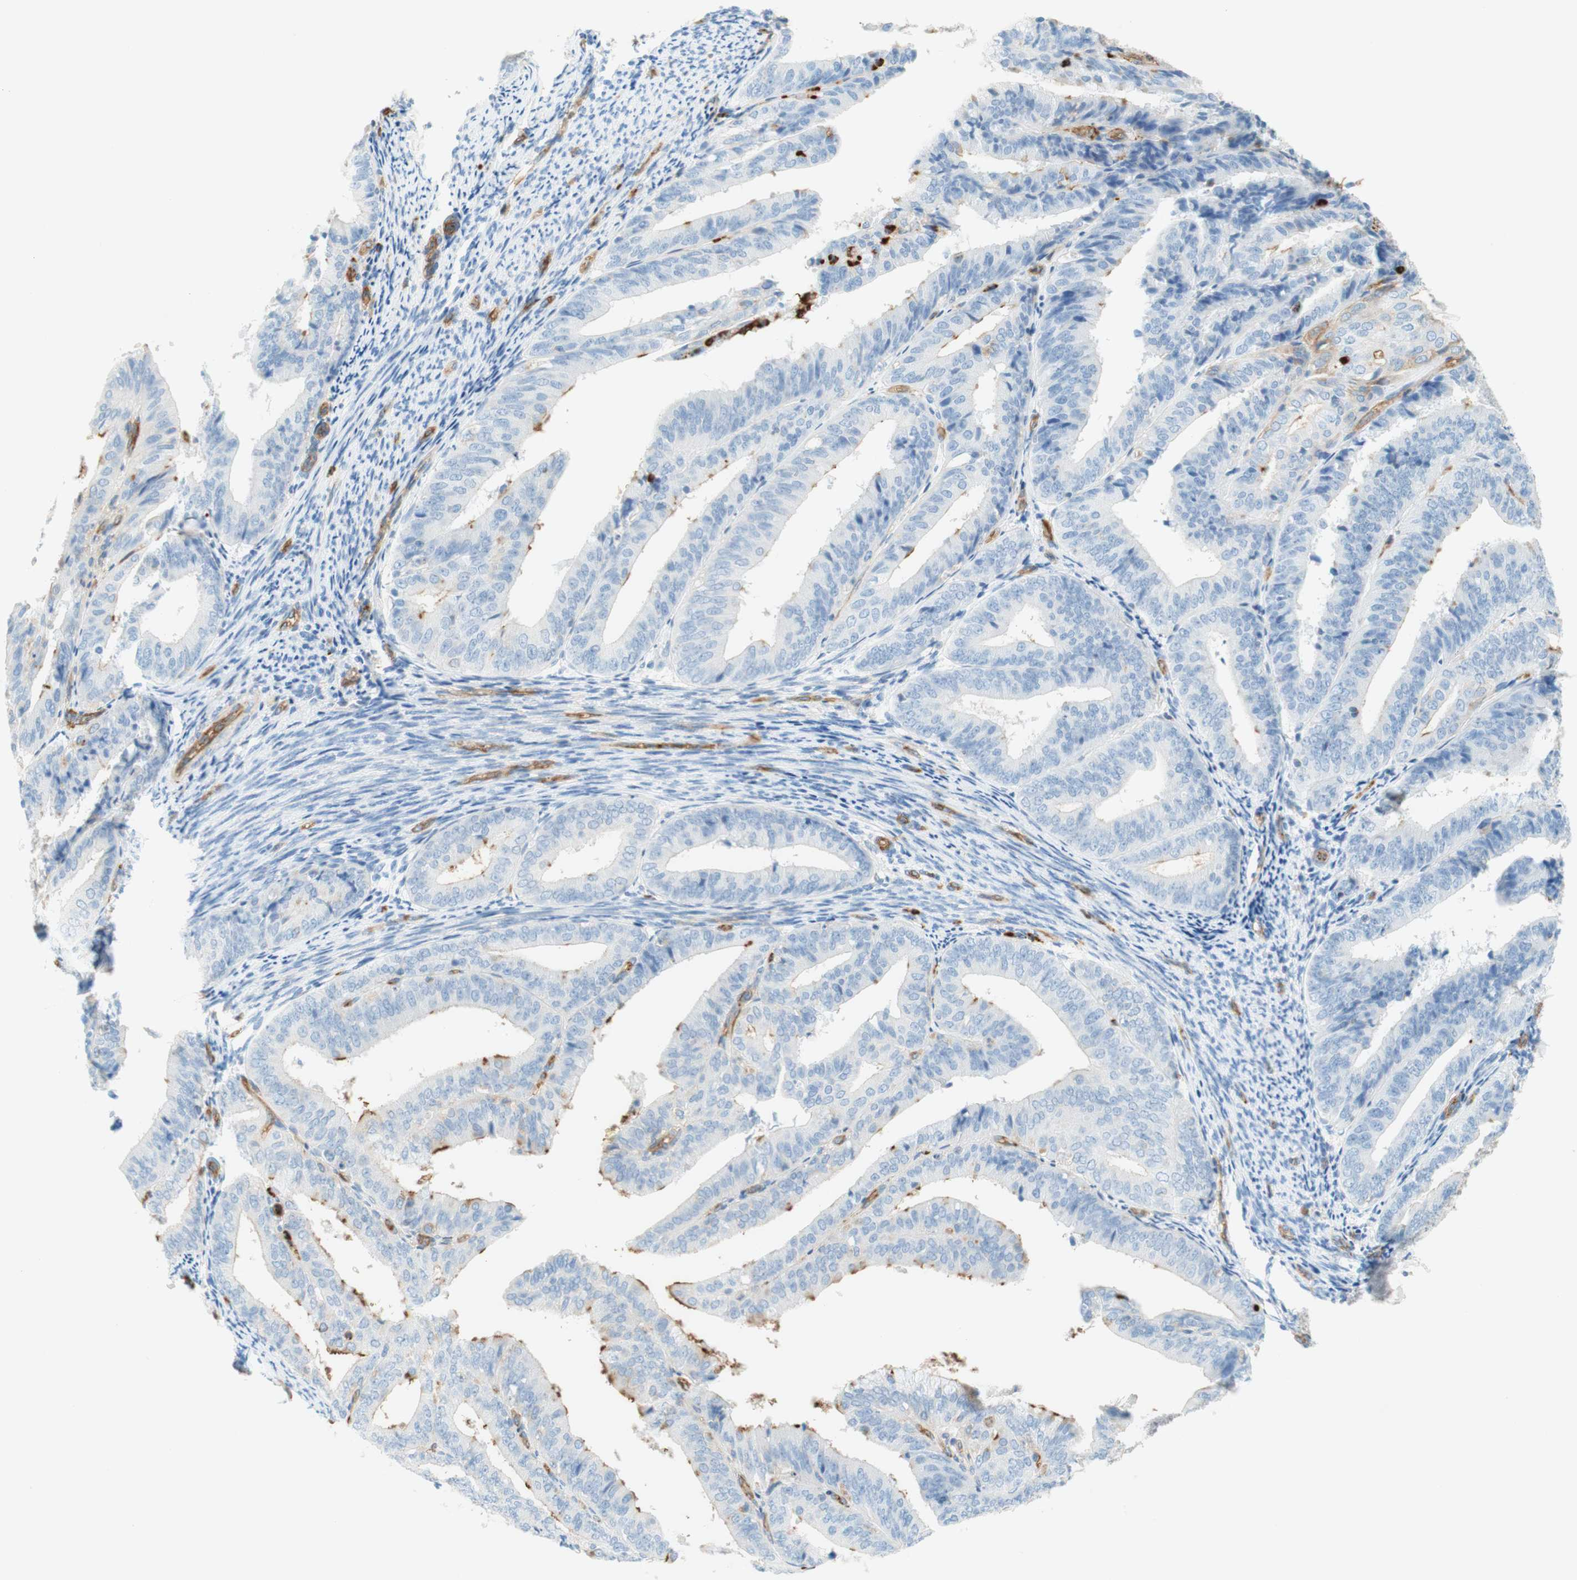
{"staining": {"intensity": "moderate", "quantity": "<25%", "location": "cytoplasmic/membranous"}, "tissue": "endometrial cancer", "cell_type": "Tumor cells", "image_type": "cancer", "snomed": [{"axis": "morphology", "description": "Adenocarcinoma, NOS"}, {"axis": "topography", "description": "Endometrium"}], "caption": "This image exhibits IHC staining of human endometrial cancer (adenocarcinoma), with low moderate cytoplasmic/membranous staining in approximately <25% of tumor cells.", "gene": "STOM", "patient": {"sex": "female", "age": 63}}